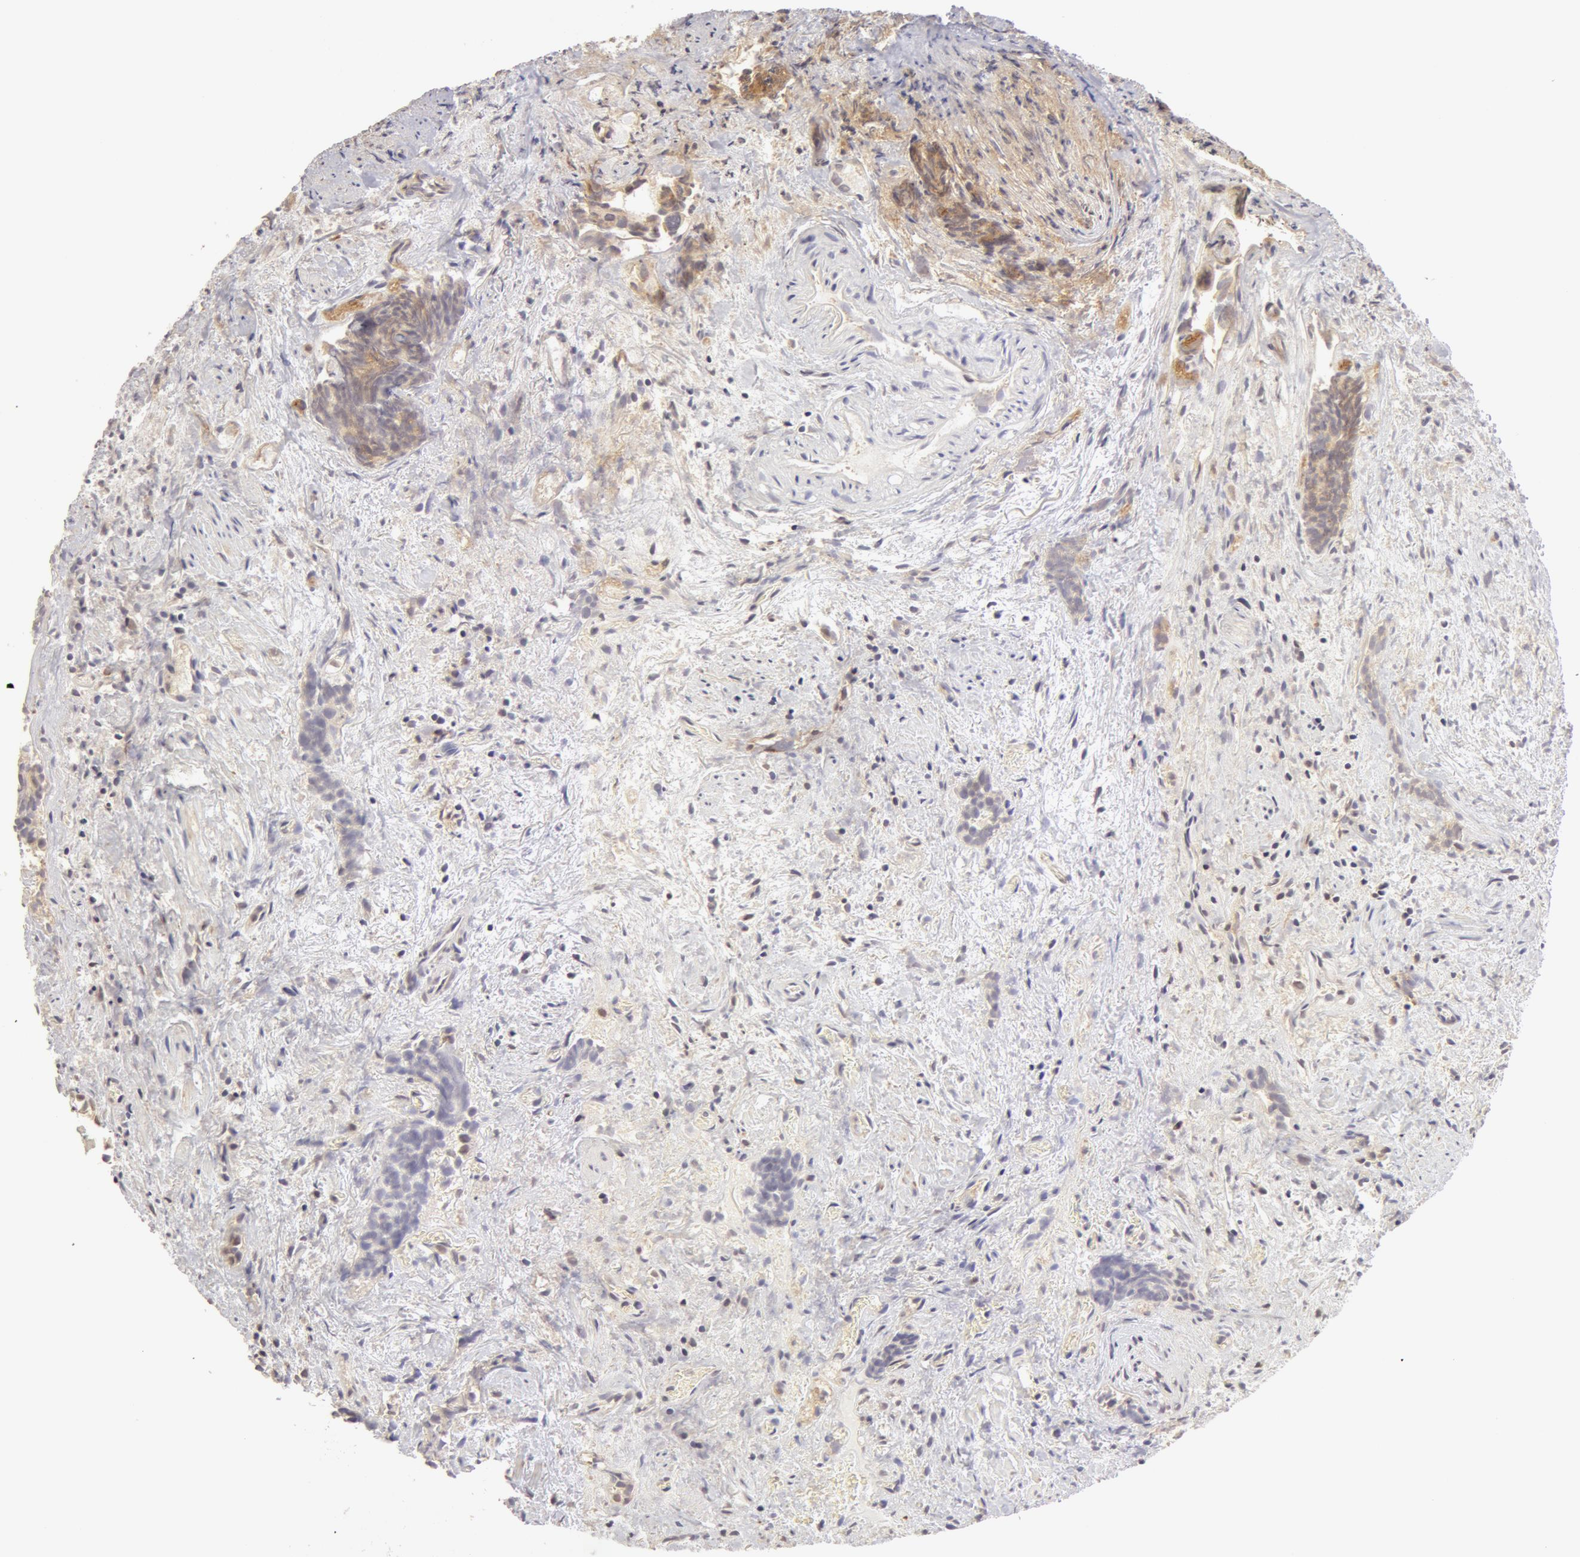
{"staining": {"intensity": "weak", "quantity": "25%-75%", "location": "cytoplasmic/membranous,nuclear"}, "tissue": "urothelial cancer", "cell_type": "Tumor cells", "image_type": "cancer", "snomed": [{"axis": "morphology", "description": "Urothelial carcinoma, High grade"}, {"axis": "topography", "description": "Urinary bladder"}], "caption": "Brown immunohistochemical staining in high-grade urothelial carcinoma shows weak cytoplasmic/membranous and nuclear positivity in approximately 25%-75% of tumor cells.", "gene": "ADAM10", "patient": {"sex": "female", "age": 78}}